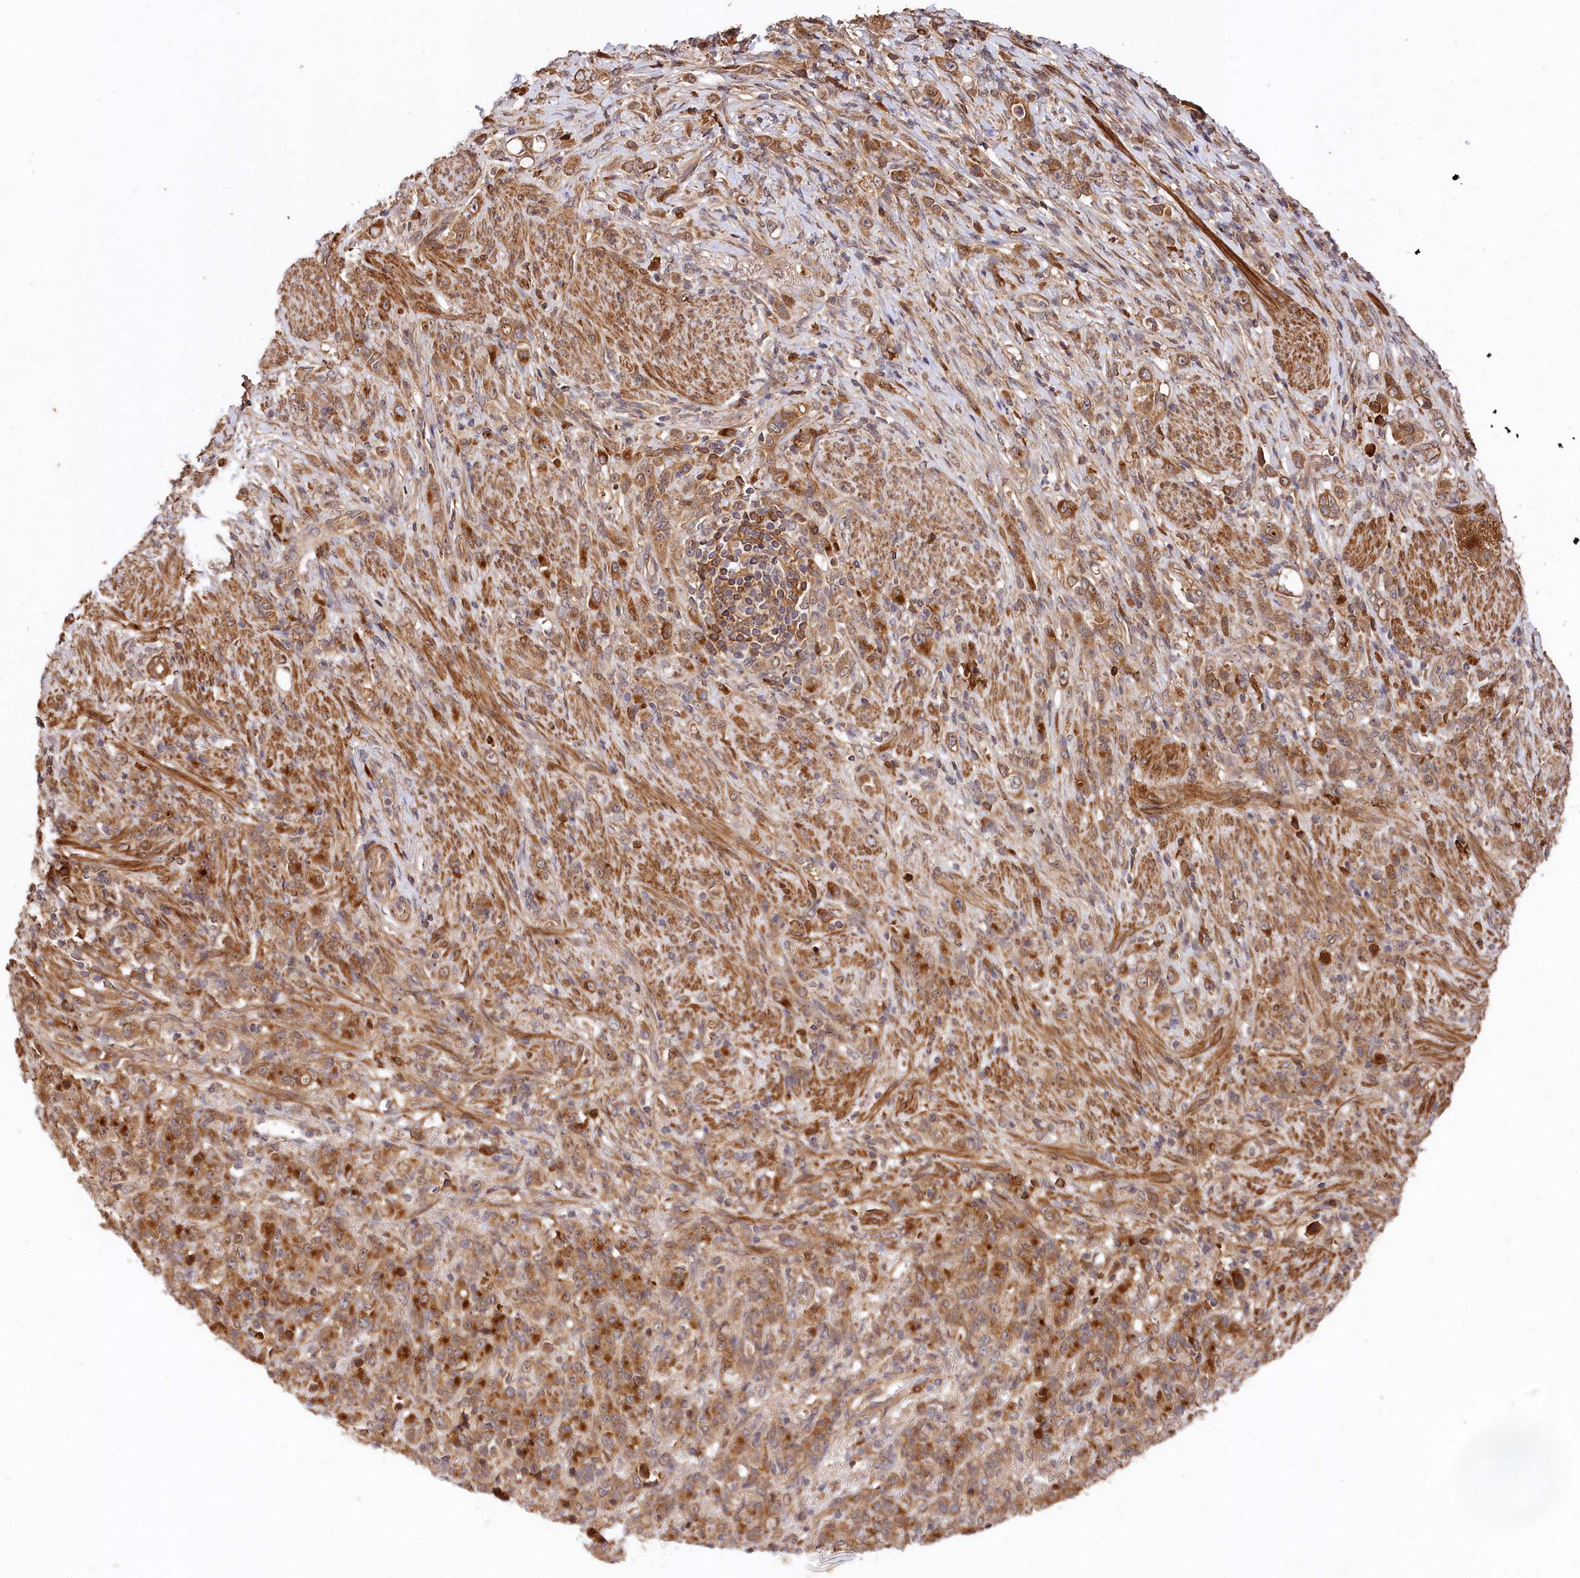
{"staining": {"intensity": "moderate", "quantity": ">75%", "location": "cytoplasmic/membranous"}, "tissue": "stomach cancer", "cell_type": "Tumor cells", "image_type": "cancer", "snomed": [{"axis": "morphology", "description": "Adenocarcinoma, NOS"}, {"axis": "topography", "description": "Stomach"}], "caption": "IHC of human stomach adenocarcinoma demonstrates medium levels of moderate cytoplasmic/membranous expression in about >75% of tumor cells. The staining was performed using DAB (3,3'-diaminobenzidine), with brown indicating positive protein expression. Nuclei are stained blue with hematoxylin.", "gene": "MCF2L2", "patient": {"sex": "female", "age": 79}}